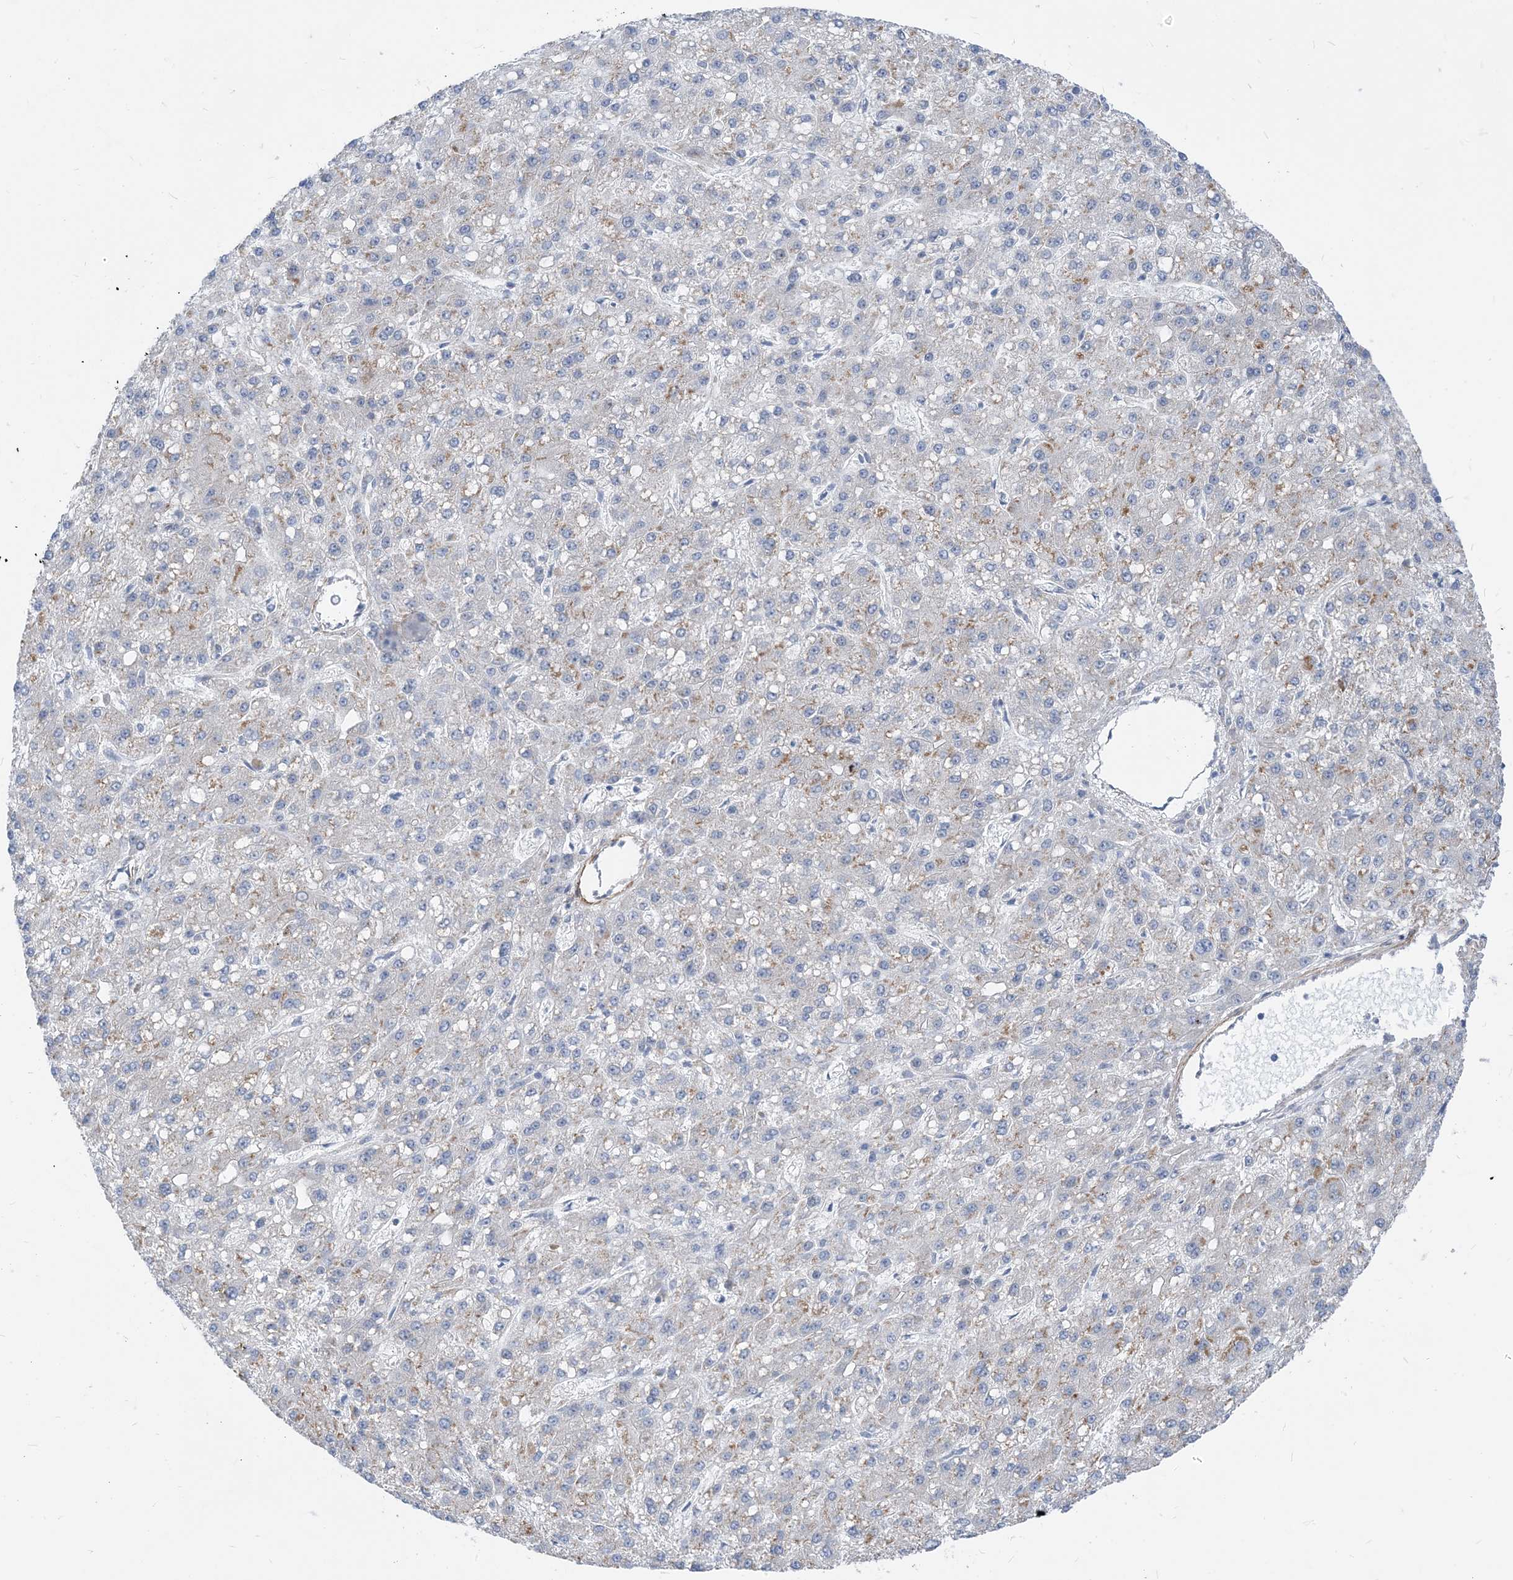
{"staining": {"intensity": "weak", "quantity": "<25%", "location": "cytoplasmic/membranous"}, "tissue": "liver cancer", "cell_type": "Tumor cells", "image_type": "cancer", "snomed": [{"axis": "morphology", "description": "Carcinoma, Hepatocellular, NOS"}, {"axis": "topography", "description": "Liver"}], "caption": "Immunohistochemical staining of human hepatocellular carcinoma (liver) displays no significant expression in tumor cells. Brightfield microscopy of immunohistochemistry (IHC) stained with DAB (brown) and hematoxylin (blue), captured at high magnification.", "gene": "PLEKHA3", "patient": {"sex": "male", "age": 67}}